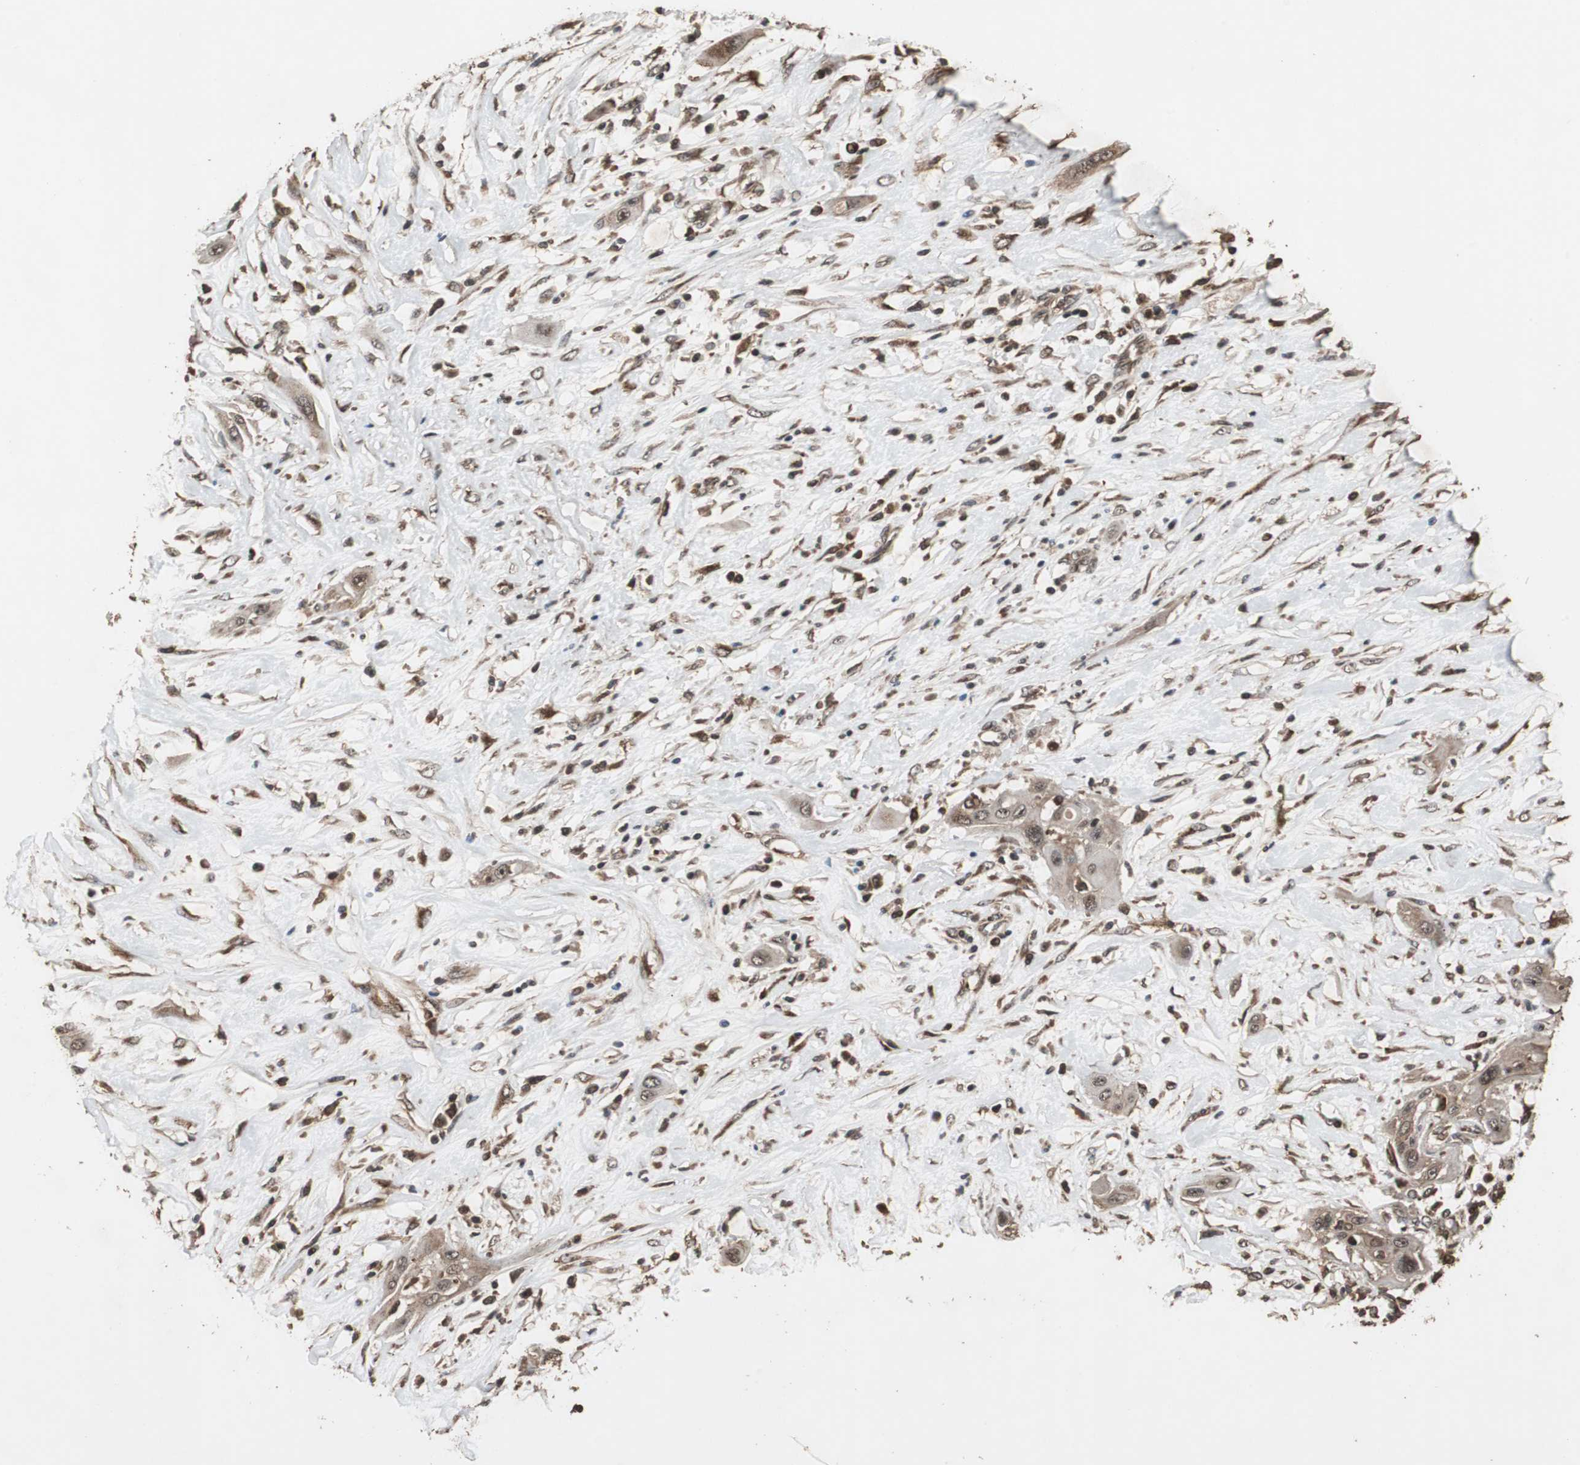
{"staining": {"intensity": "moderate", "quantity": ">75%", "location": "cytoplasmic/membranous"}, "tissue": "lung cancer", "cell_type": "Tumor cells", "image_type": "cancer", "snomed": [{"axis": "morphology", "description": "Squamous cell carcinoma, NOS"}, {"axis": "topography", "description": "Lung"}], "caption": "A brown stain highlights moderate cytoplasmic/membranous expression of a protein in lung cancer (squamous cell carcinoma) tumor cells.", "gene": "LAMTOR5", "patient": {"sex": "female", "age": 47}}